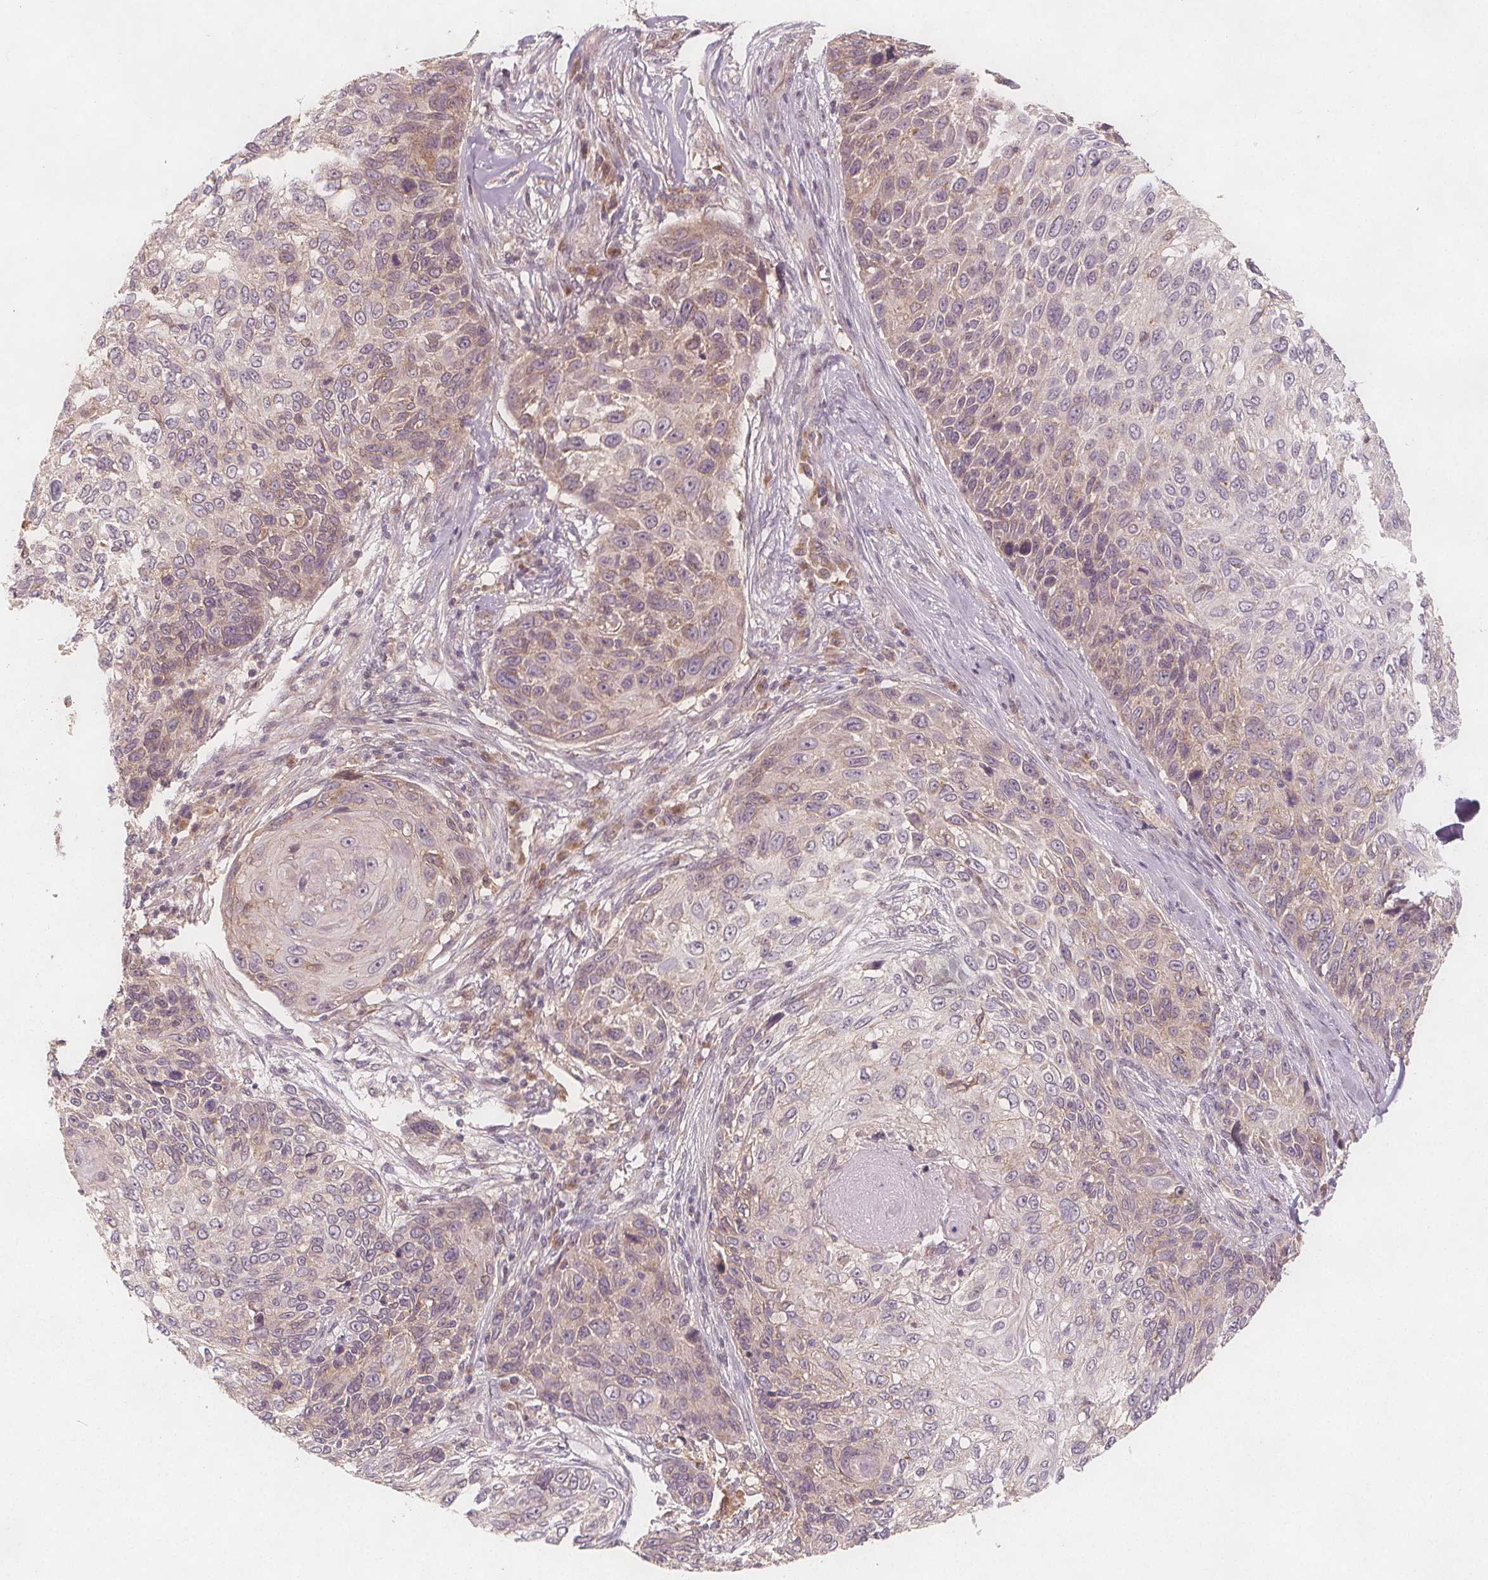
{"staining": {"intensity": "weak", "quantity": "<25%", "location": "cytoplasmic/membranous"}, "tissue": "skin cancer", "cell_type": "Tumor cells", "image_type": "cancer", "snomed": [{"axis": "morphology", "description": "Squamous cell carcinoma, NOS"}, {"axis": "topography", "description": "Skin"}], "caption": "Squamous cell carcinoma (skin) stained for a protein using IHC displays no staining tumor cells.", "gene": "NCSTN", "patient": {"sex": "male", "age": 92}}